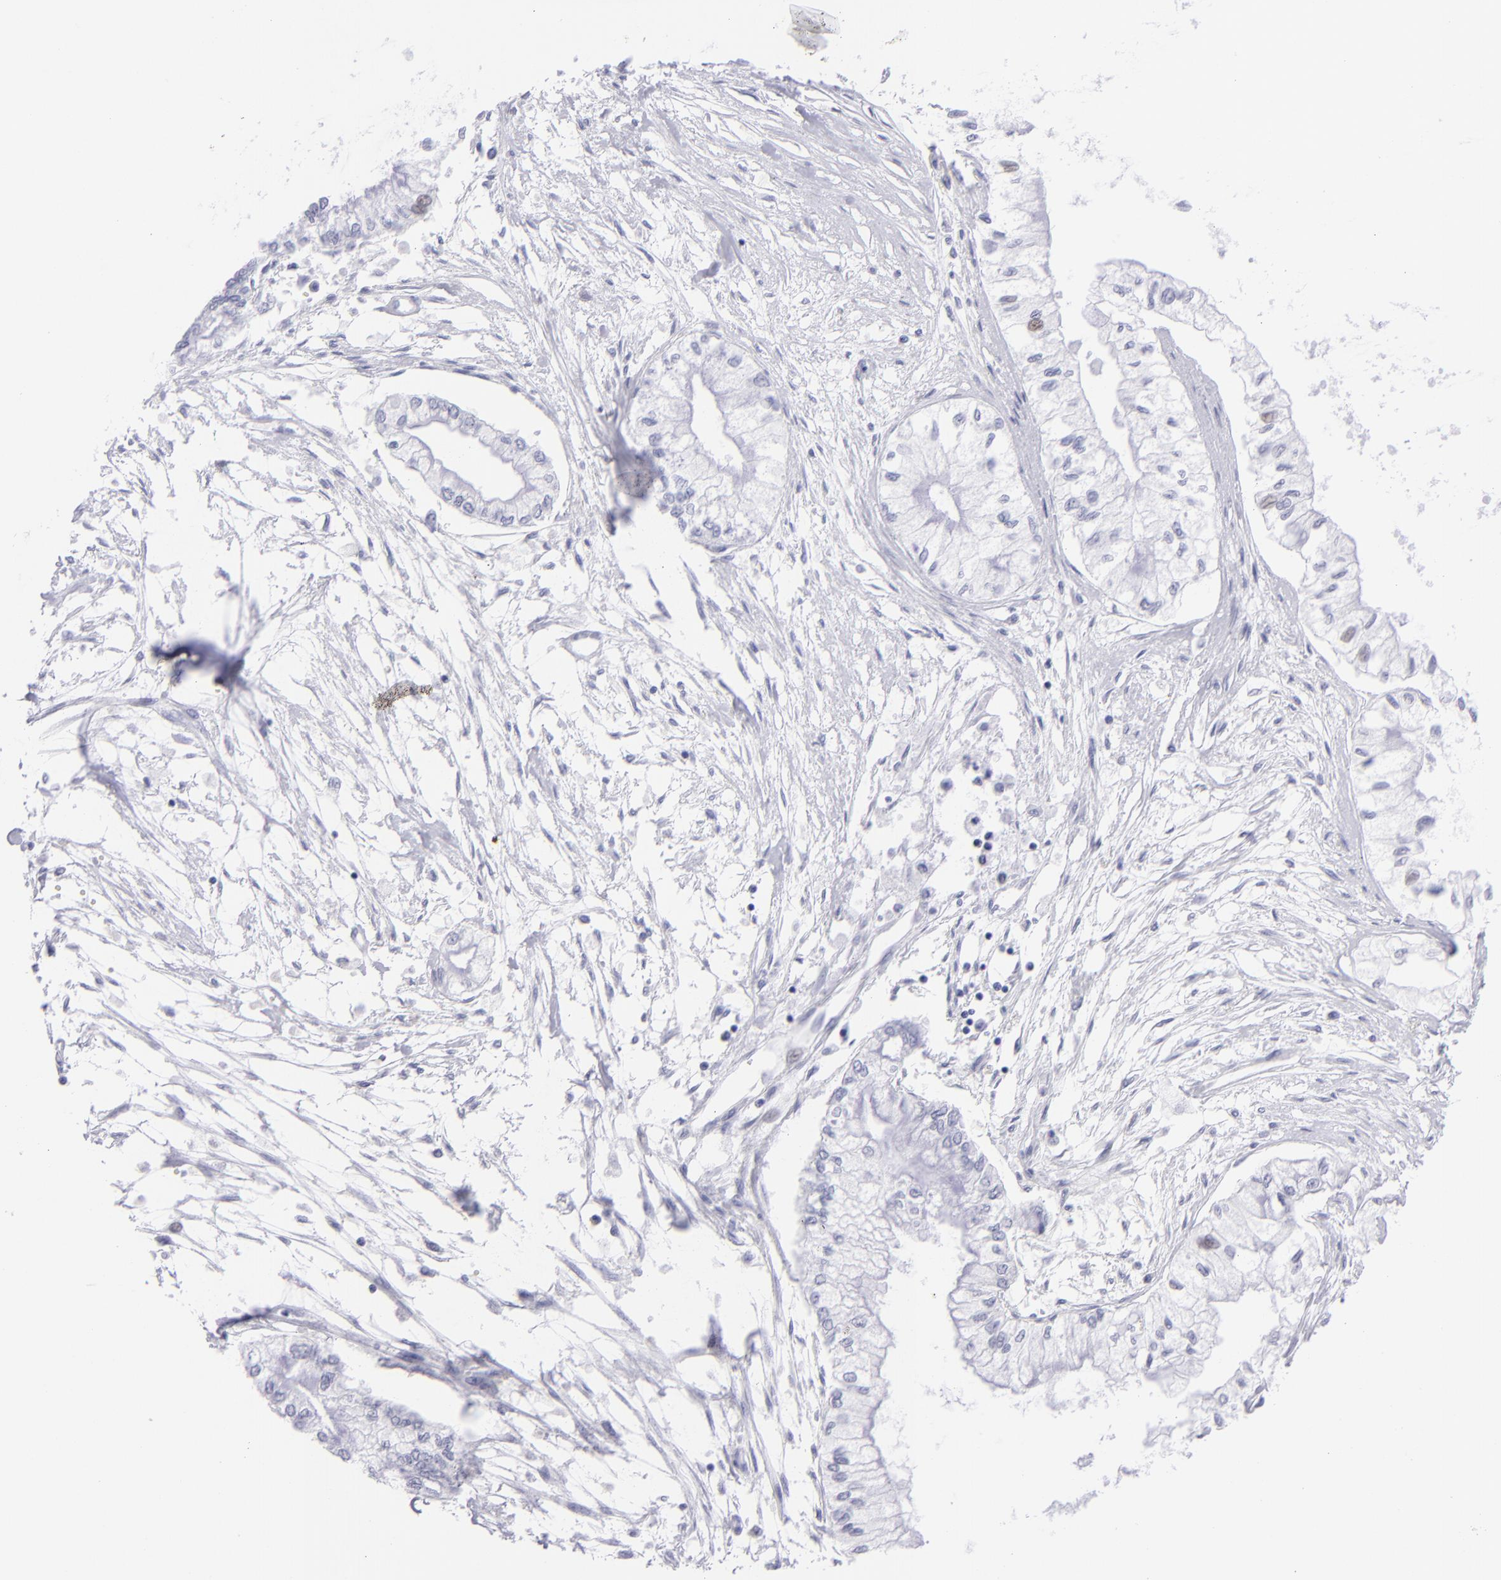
{"staining": {"intensity": "negative", "quantity": "none", "location": "none"}, "tissue": "pancreatic cancer", "cell_type": "Tumor cells", "image_type": "cancer", "snomed": [{"axis": "morphology", "description": "Adenocarcinoma, NOS"}, {"axis": "topography", "description": "Pancreas"}], "caption": "This image is of adenocarcinoma (pancreatic) stained with immunohistochemistry (IHC) to label a protein in brown with the nuclei are counter-stained blue. There is no staining in tumor cells.", "gene": "SLC1A2", "patient": {"sex": "male", "age": 79}}